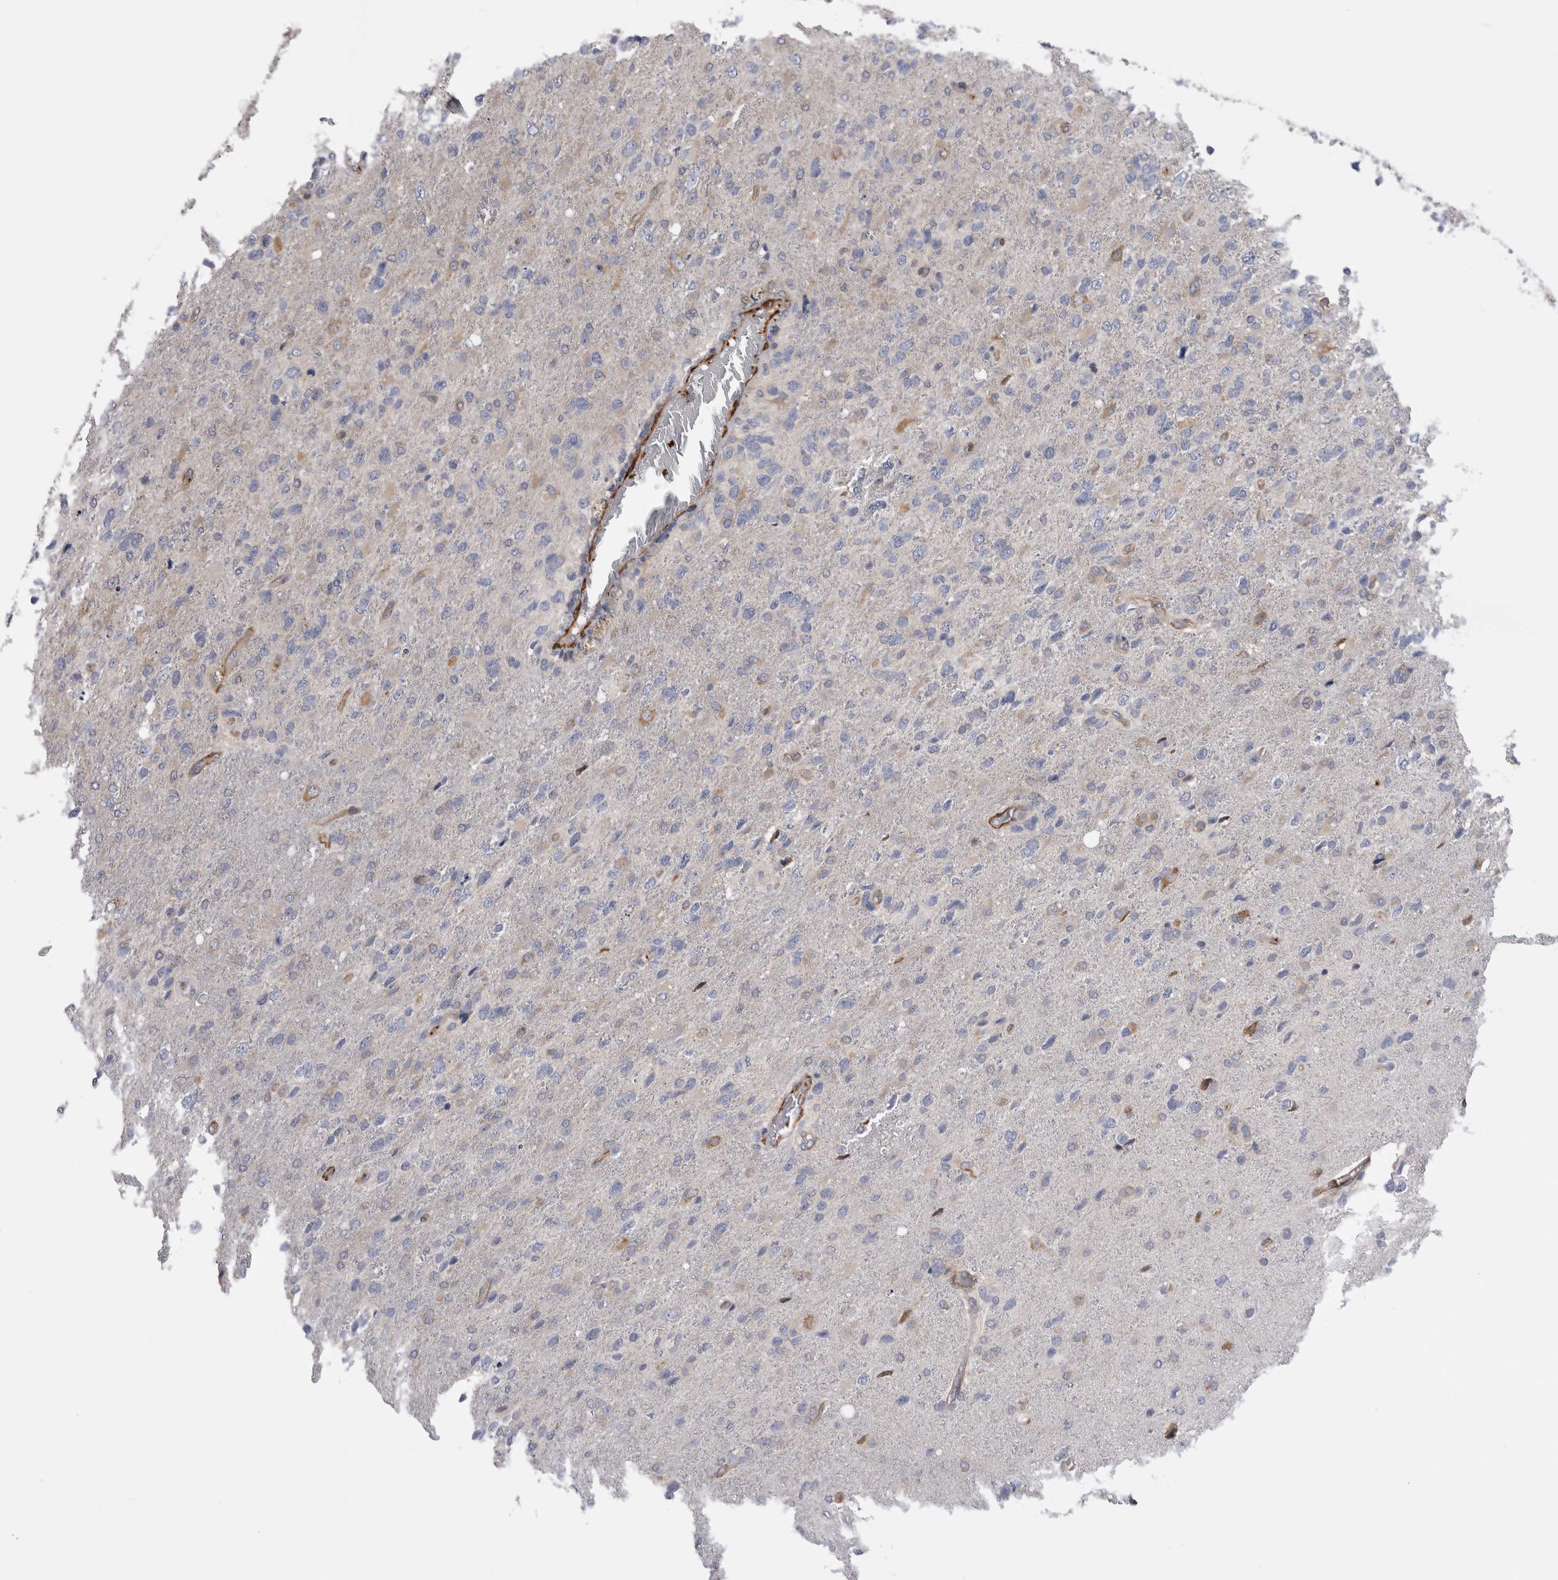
{"staining": {"intensity": "negative", "quantity": "none", "location": "none"}, "tissue": "glioma", "cell_type": "Tumor cells", "image_type": "cancer", "snomed": [{"axis": "morphology", "description": "Glioma, malignant, High grade"}, {"axis": "topography", "description": "Brain"}], "caption": "A histopathology image of malignant glioma (high-grade) stained for a protein displays no brown staining in tumor cells.", "gene": "EPRS1", "patient": {"sex": "female", "age": 58}}